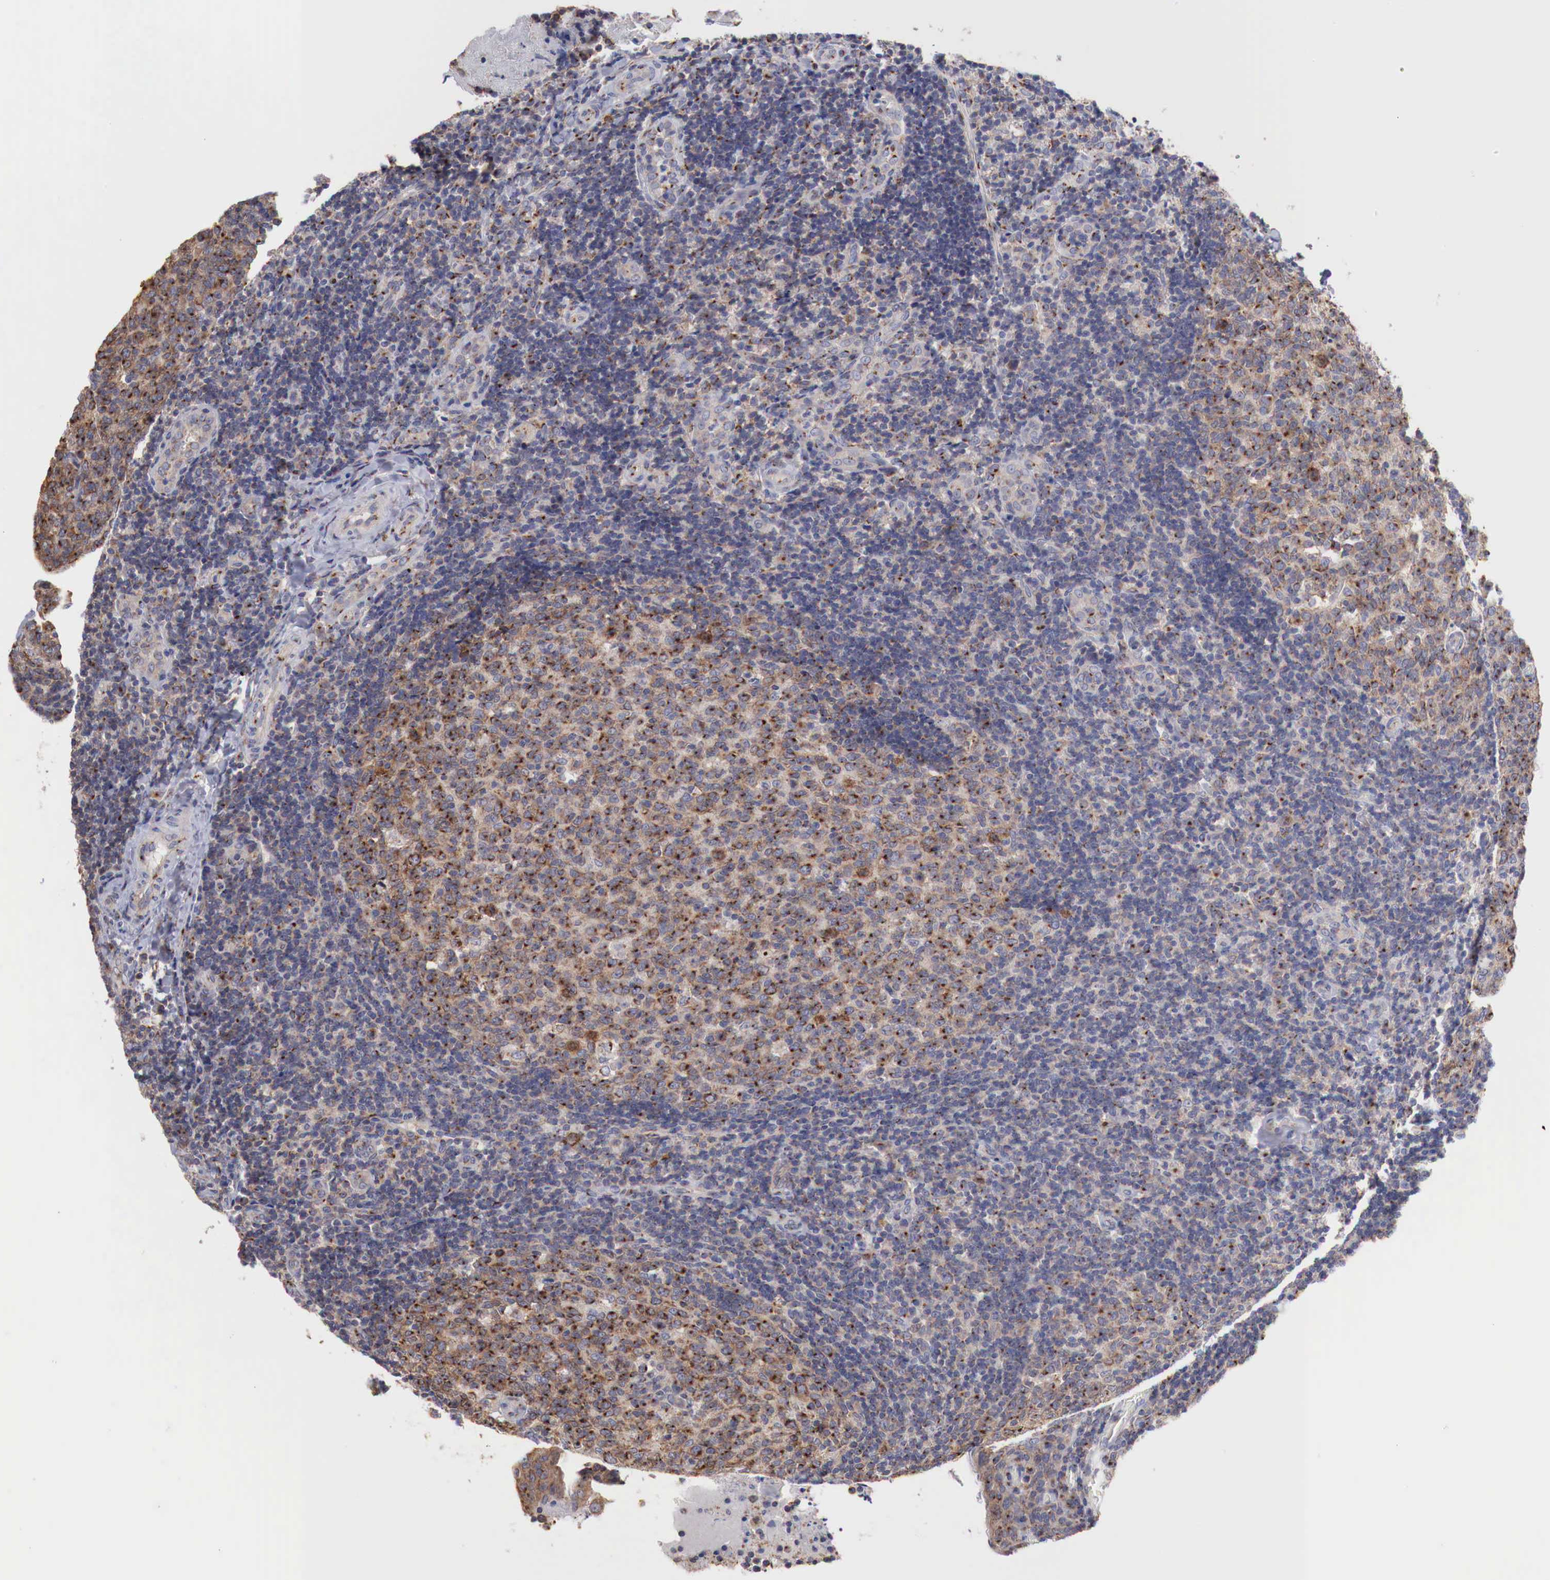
{"staining": {"intensity": "strong", "quantity": ">75%", "location": "cytoplasmic/membranous"}, "tissue": "tonsil", "cell_type": "Germinal center cells", "image_type": "normal", "snomed": [{"axis": "morphology", "description": "Normal tissue, NOS"}, {"axis": "topography", "description": "Tonsil"}], "caption": "Strong cytoplasmic/membranous staining is seen in about >75% of germinal center cells in unremarkable tonsil. (brown staining indicates protein expression, while blue staining denotes nuclei).", "gene": "SYAP1", "patient": {"sex": "female", "age": 3}}